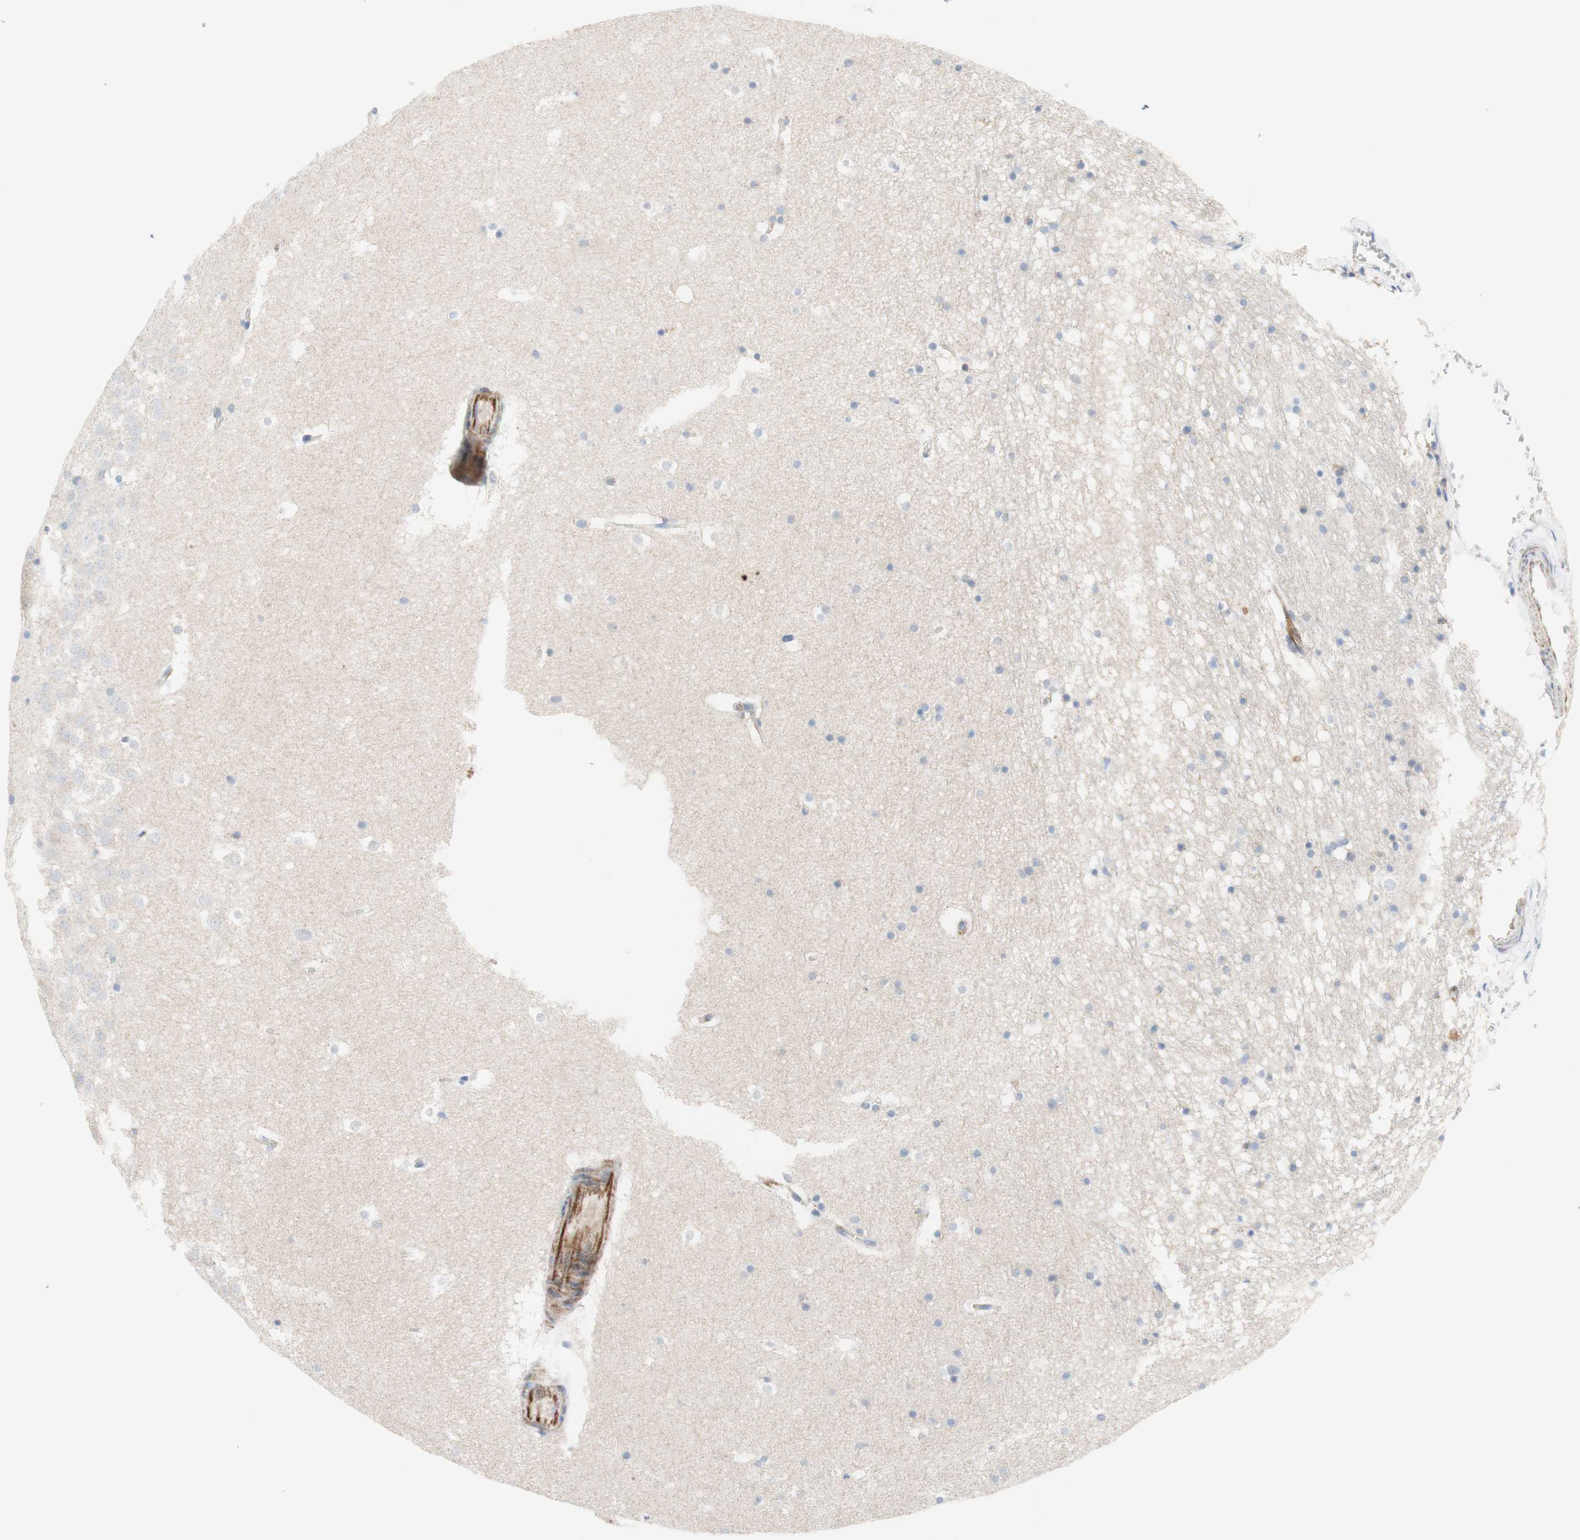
{"staining": {"intensity": "negative", "quantity": "none", "location": "none"}, "tissue": "hippocampus", "cell_type": "Glial cells", "image_type": "normal", "snomed": [{"axis": "morphology", "description": "Normal tissue, NOS"}, {"axis": "topography", "description": "Hippocampus"}], "caption": "Immunohistochemical staining of unremarkable human hippocampus demonstrates no significant staining in glial cells.", "gene": "POU2AF1", "patient": {"sex": "male", "age": 45}}